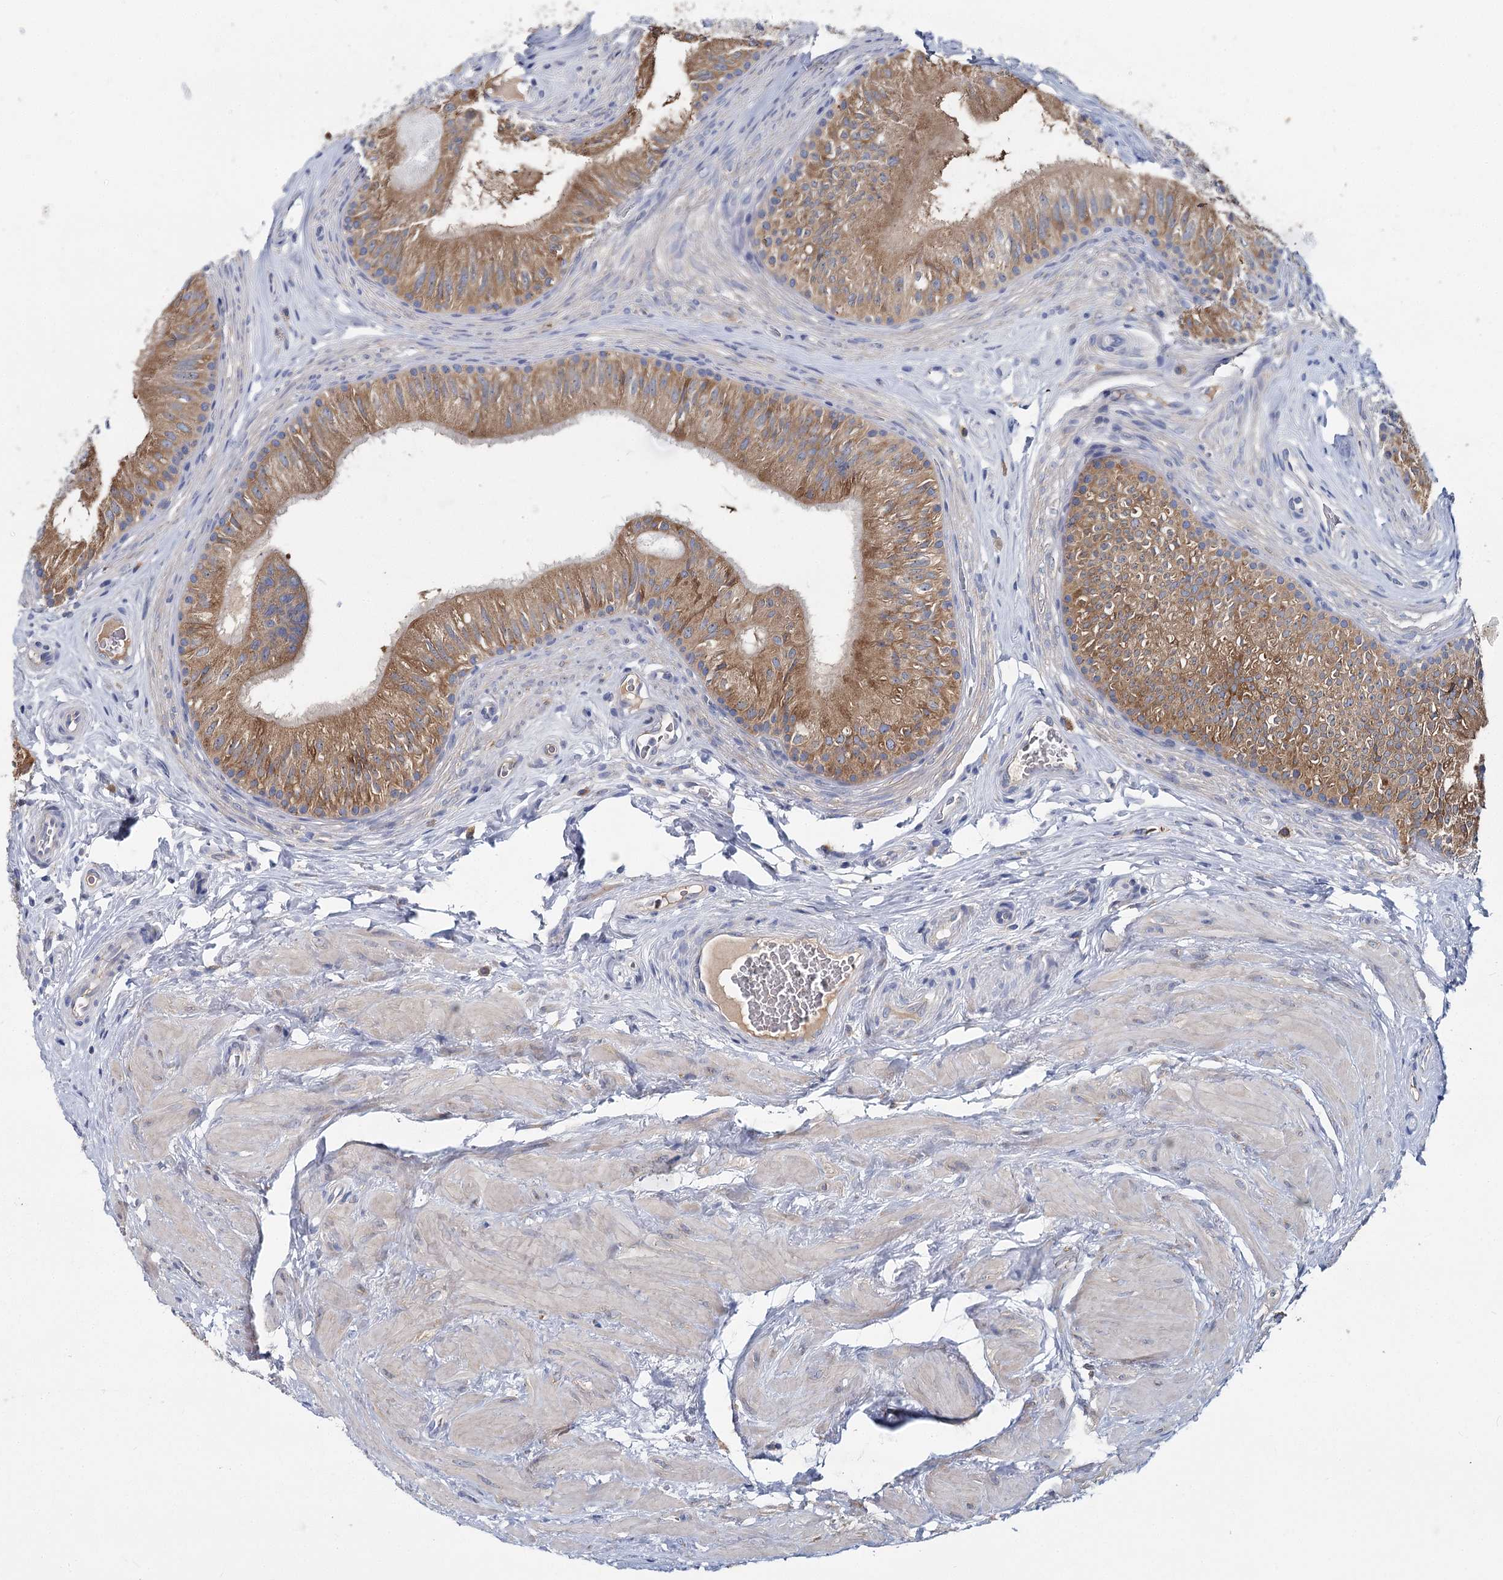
{"staining": {"intensity": "moderate", "quantity": ">75%", "location": "cytoplasmic/membranous"}, "tissue": "epididymis", "cell_type": "Glandular cells", "image_type": "normal", "snomed": [{"axis": "morphology", "description": "Normal tissue, NOS"}, {"axis": "topography", "description": "Epididymis"}], "caption": "Immunohistochemical staining of unremarkable human epididymis reveals moderate cytoplasmic/membranous protein positivity in approximately >75% of glandular cells.", "gene": "ANKRD16", "patient": {"sex": "male", "age": 46}}